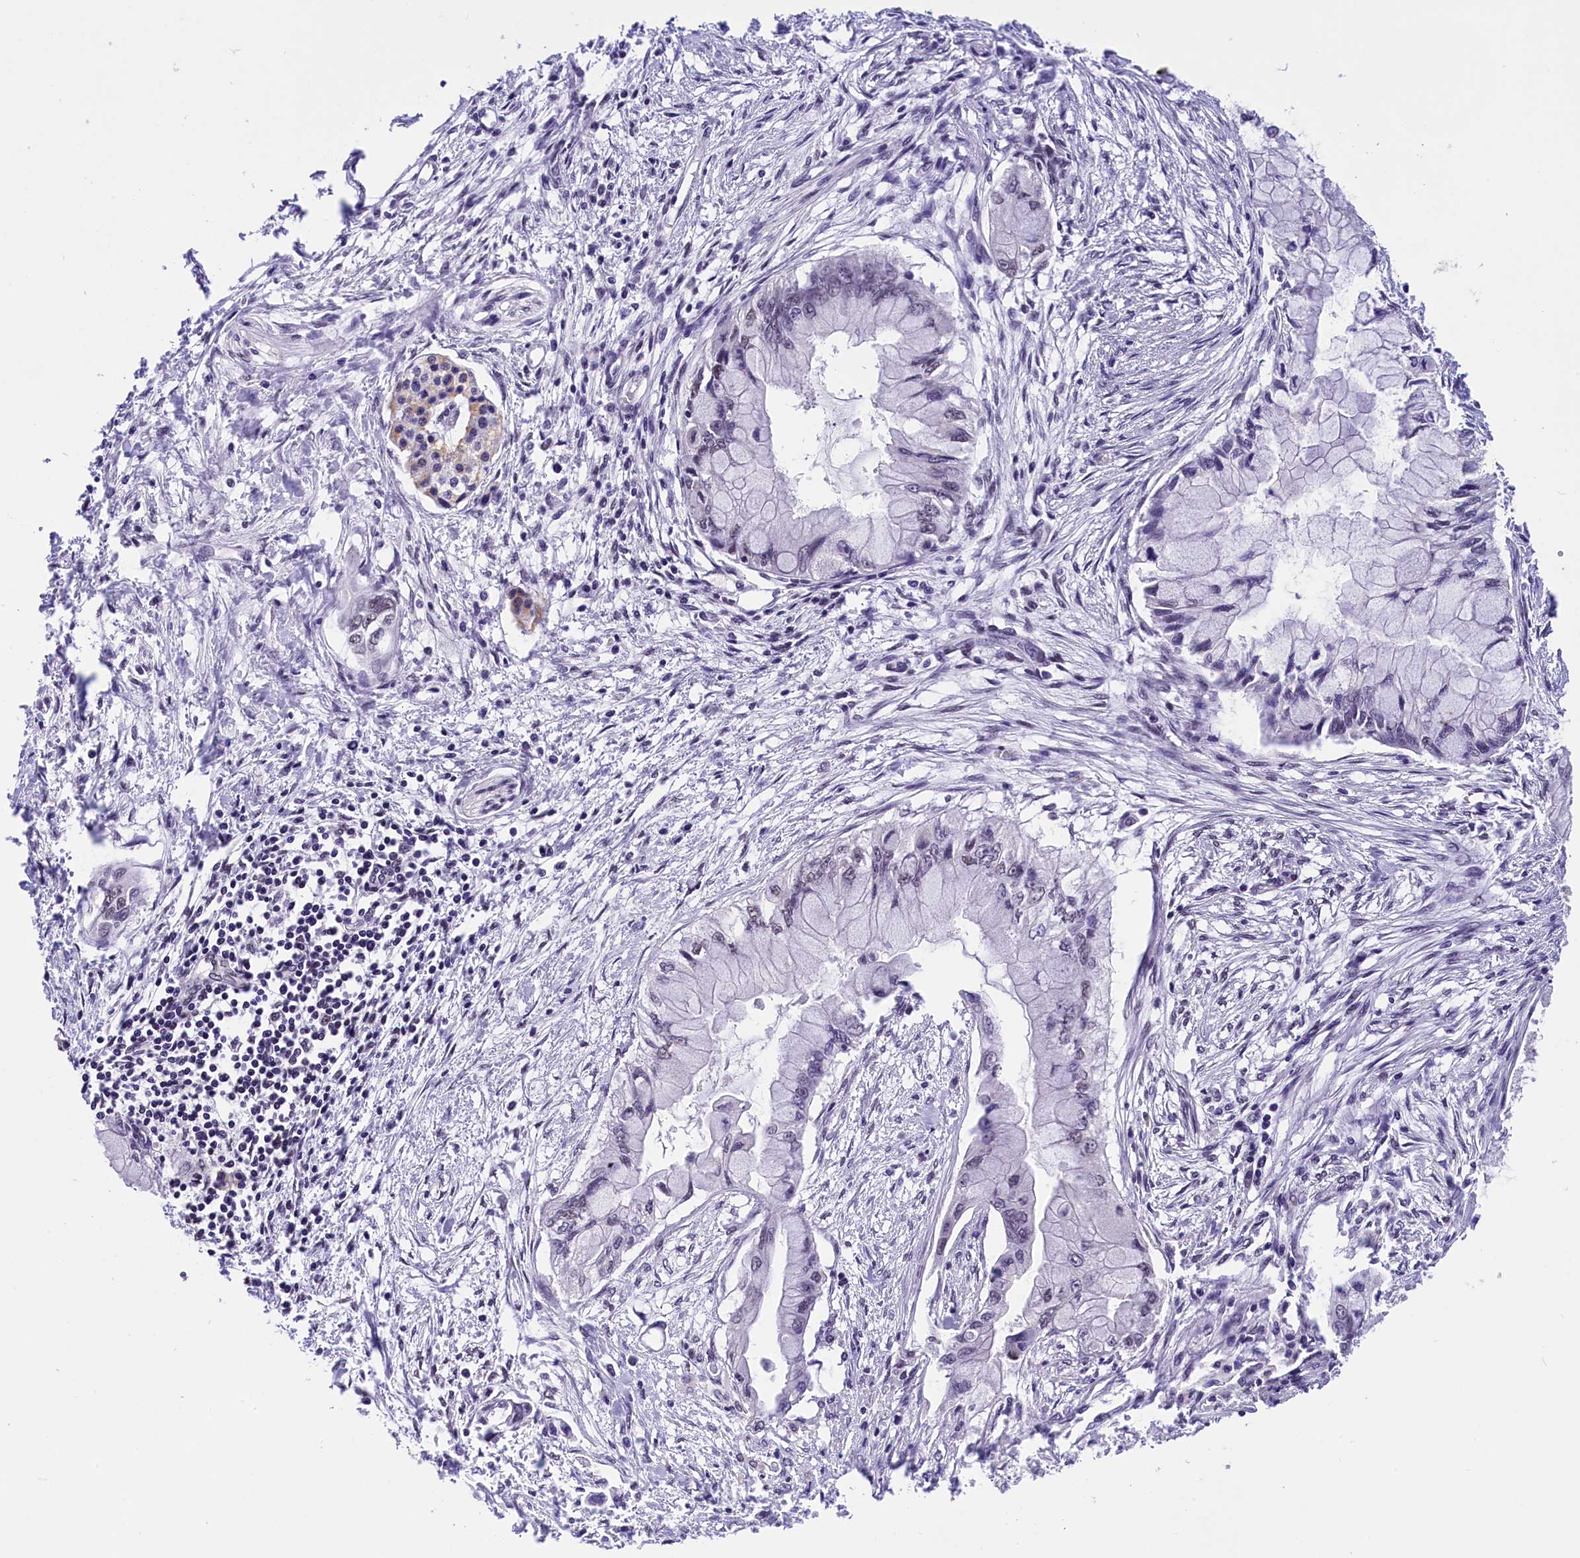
{"staining": {"intensity": "negative", "quantity": "none", "location": "none"}, "tissue": "pancreatic cancer", "cell_type": "Tumor cells", "image_type": "cancer", "snomed": [{"axis": "morphology", "description": "Adenocarcinoma, NOS"}, {"axis": "topography", "description": "Pancreas"}], "caption": "Immunohistochemistry of adenocarcinoma (pancreatic) exhibits no positivity in tumor cells.", "gene": "ZC3H4", "patient": {"sex": "male", "age": 48}}